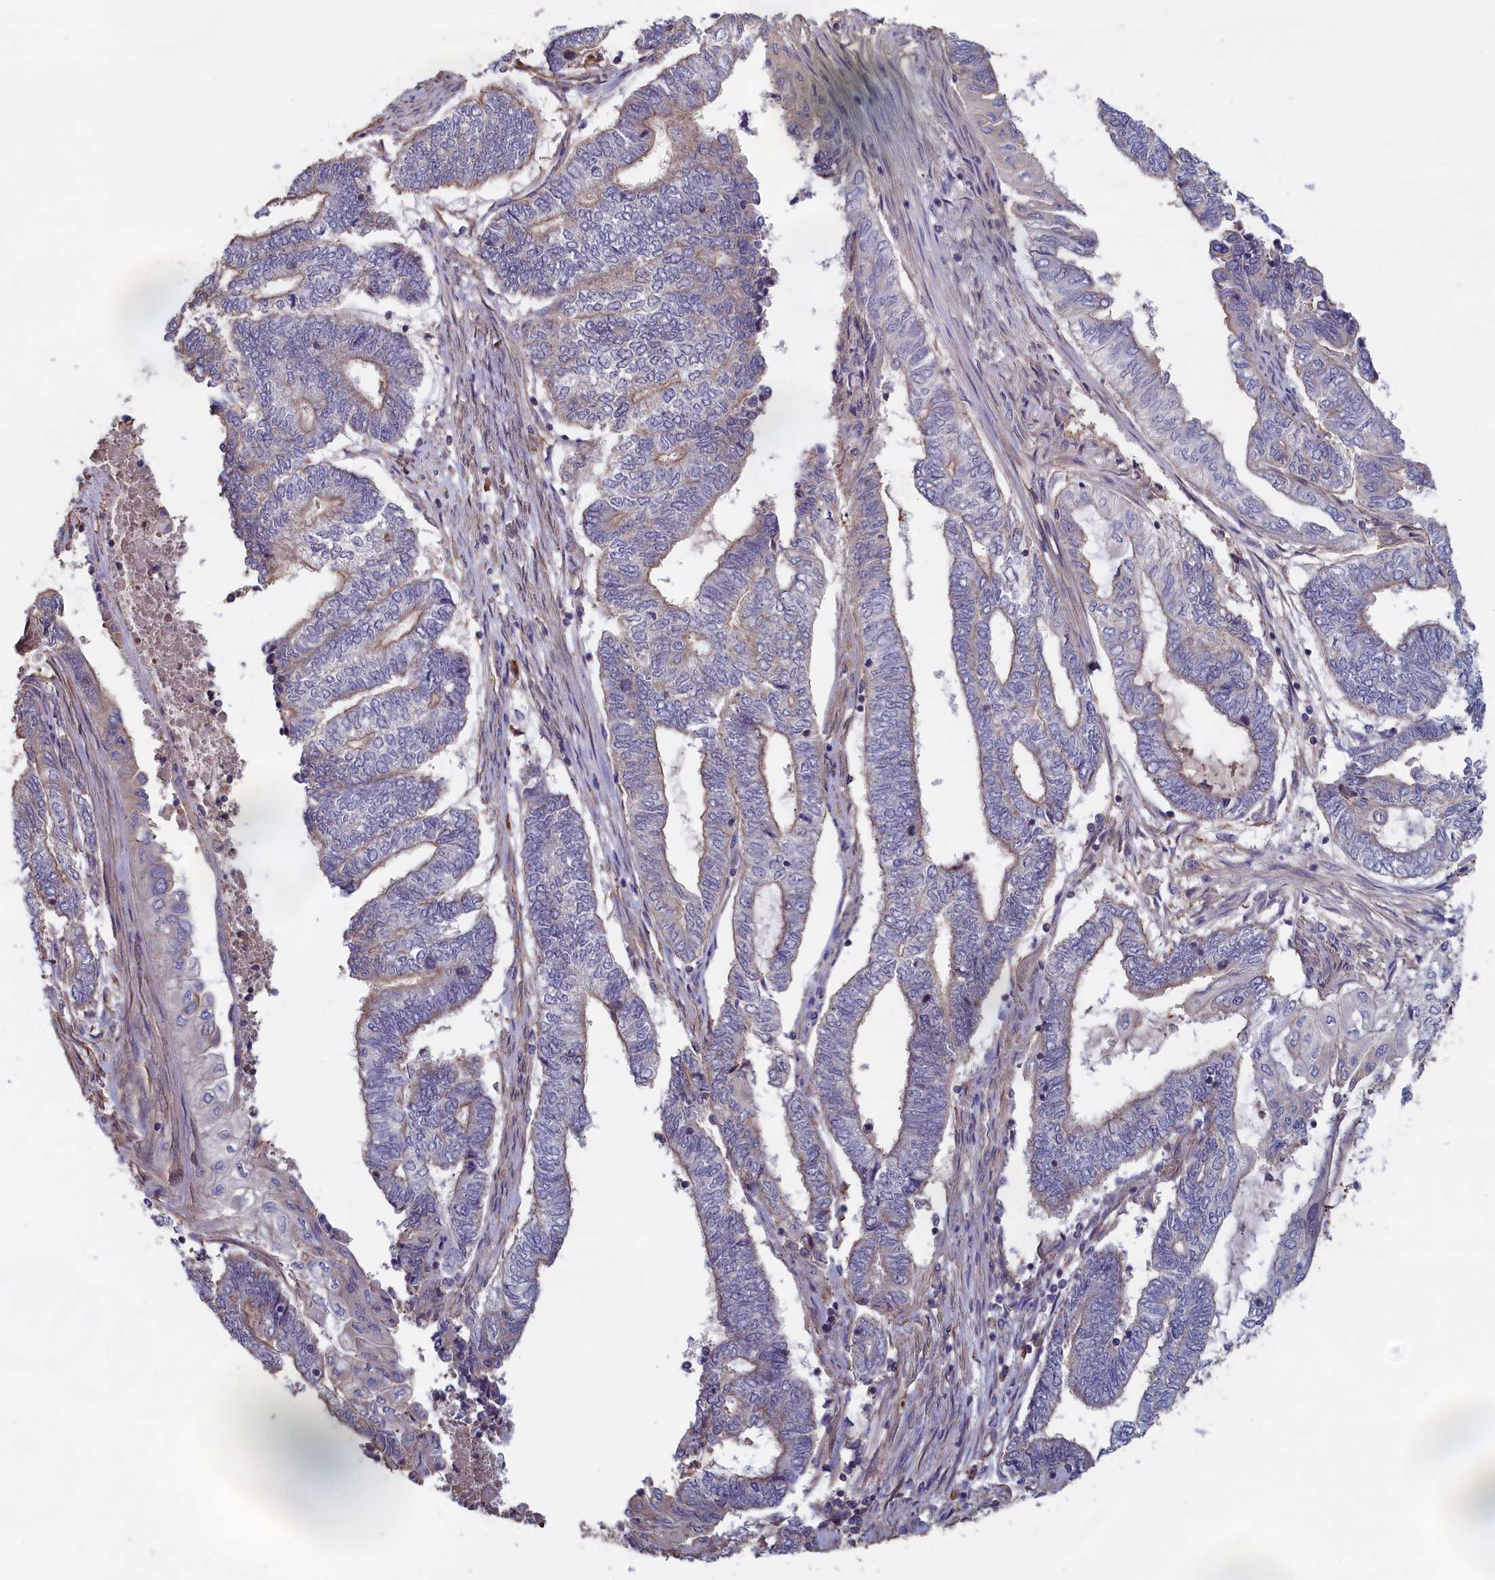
{"staining": {"intensity": "moderate", "quantity": "<25%", "location": "cytoplasmic/membranous"}, "tissue": "endometrial cancer", "cell_type": "Tumor cells", "image_type": "cancer", "snomed": [{"axis": "morphology", "description": "Adenocarcinoma, NOS"}, {"axis": "topography", "description": "Uterus"}, {"axis": "topography", "description": "Endometrium"}], "caption": "The immunohistochemical stain shows moderate cytoplasmic/membranous expression in tumor cells of endometrial cancer (adenocarcinoma) tissue.", "gene": "ANKRD2", "patient": {"sex": "female", "age": 70}}